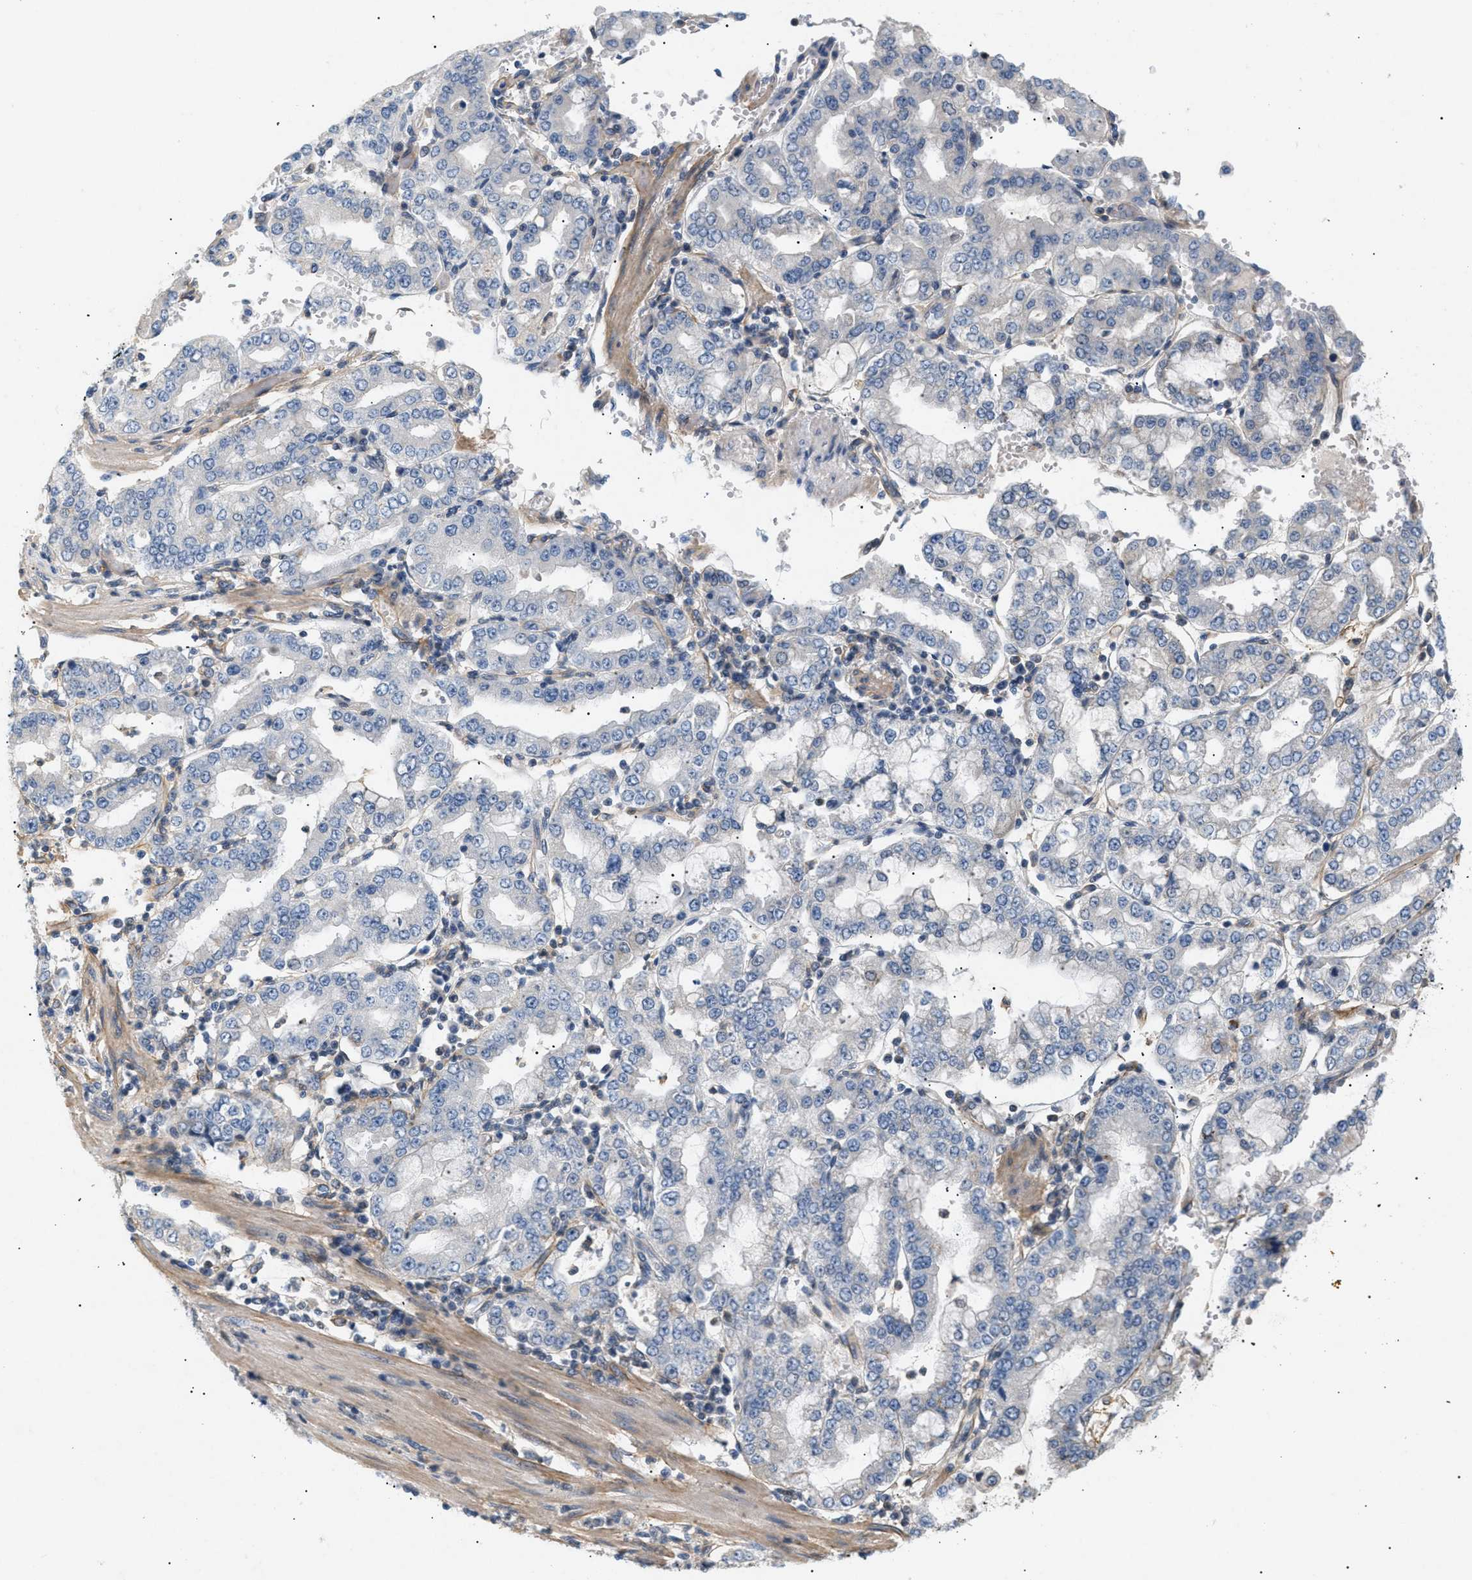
{"staining": {"intensity": "negative", "quantity": "none", "location": "none"}, "tissue": "stomach cancer", "cell_type": "Tumor cells", "image_type": "cancer", "snomed": [{"axis": "morphology", "description": "Adenocarcinoma, NOS"}, {"axis": "topography", "description": "Stomach"}], "caption": "This histopathology image is of stomach adenocarcinoma stained with immunohistochemistry (IHC) to label a protein in brown with the nuclei are counter-stained blue. There is no expression in tumor cells.", "gene": "FARS2", "patient": {"sex": "male", "age": 76}}